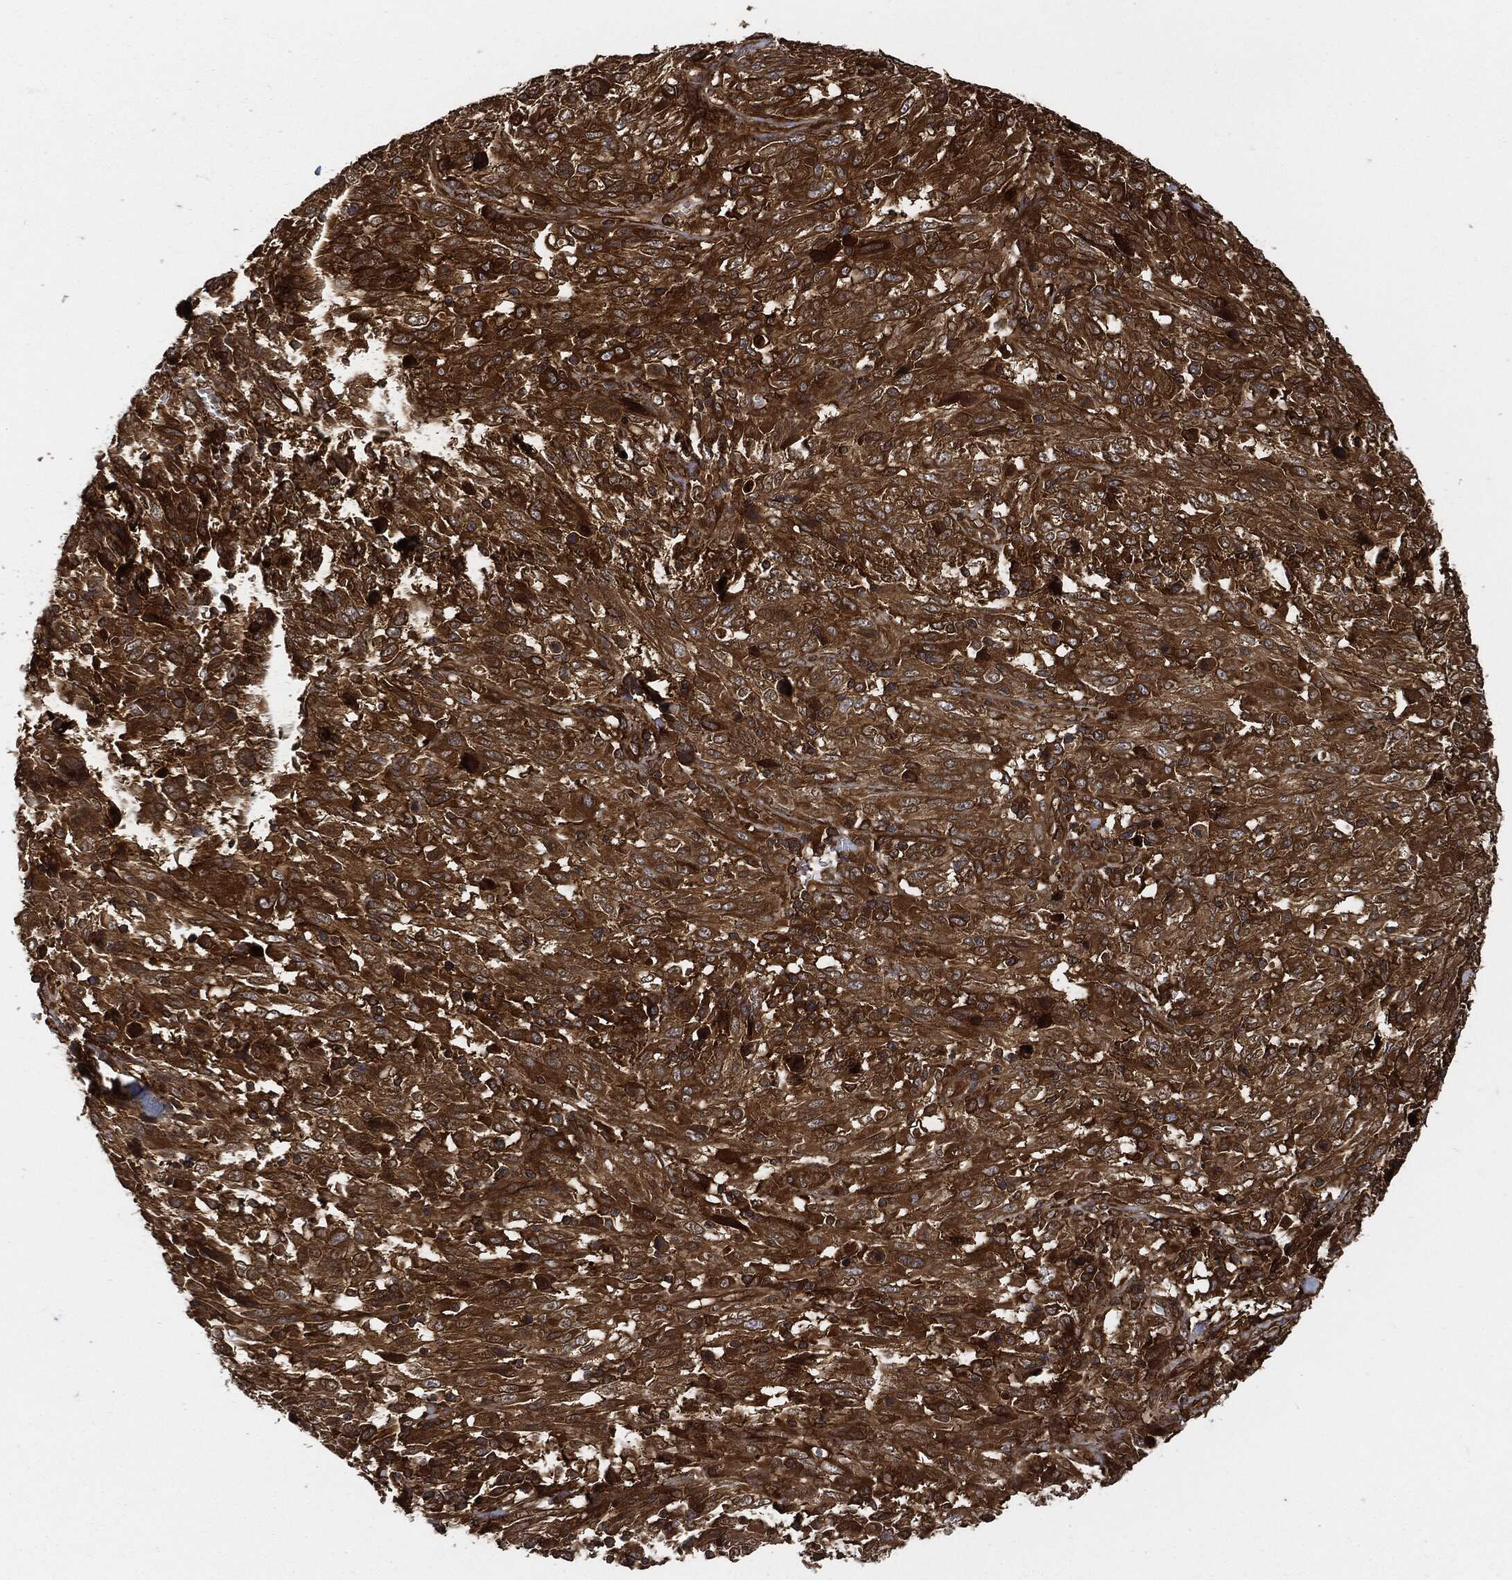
{"staining": {"intensity": "strong", "quantity": ">75%", "location": "cytoplasmic/membranous"}, "tissue": "melanoma", "cell_type": "Tumor cells", "image_type": "cancer", "snomed": [{"axis": "morphology", "description": "Malignant melanoma, NOS"}, {"axis": "topography", "description": "Skin"}], "caption": "Immunohistochemical staining of human melanoma reveals high levels of strong cytoplasmic/membranous protein staining in approximately >75% of tumor cells. The staining was performed using DAB (3,3'-diaminobenzidine) to visualize the protein expression in brown, while the nuclei were stained in blue with hematoxylin (Magnification: 20x).", "gene": "XPNPEP1", "patient": {"sex": "female", "age": 91}}